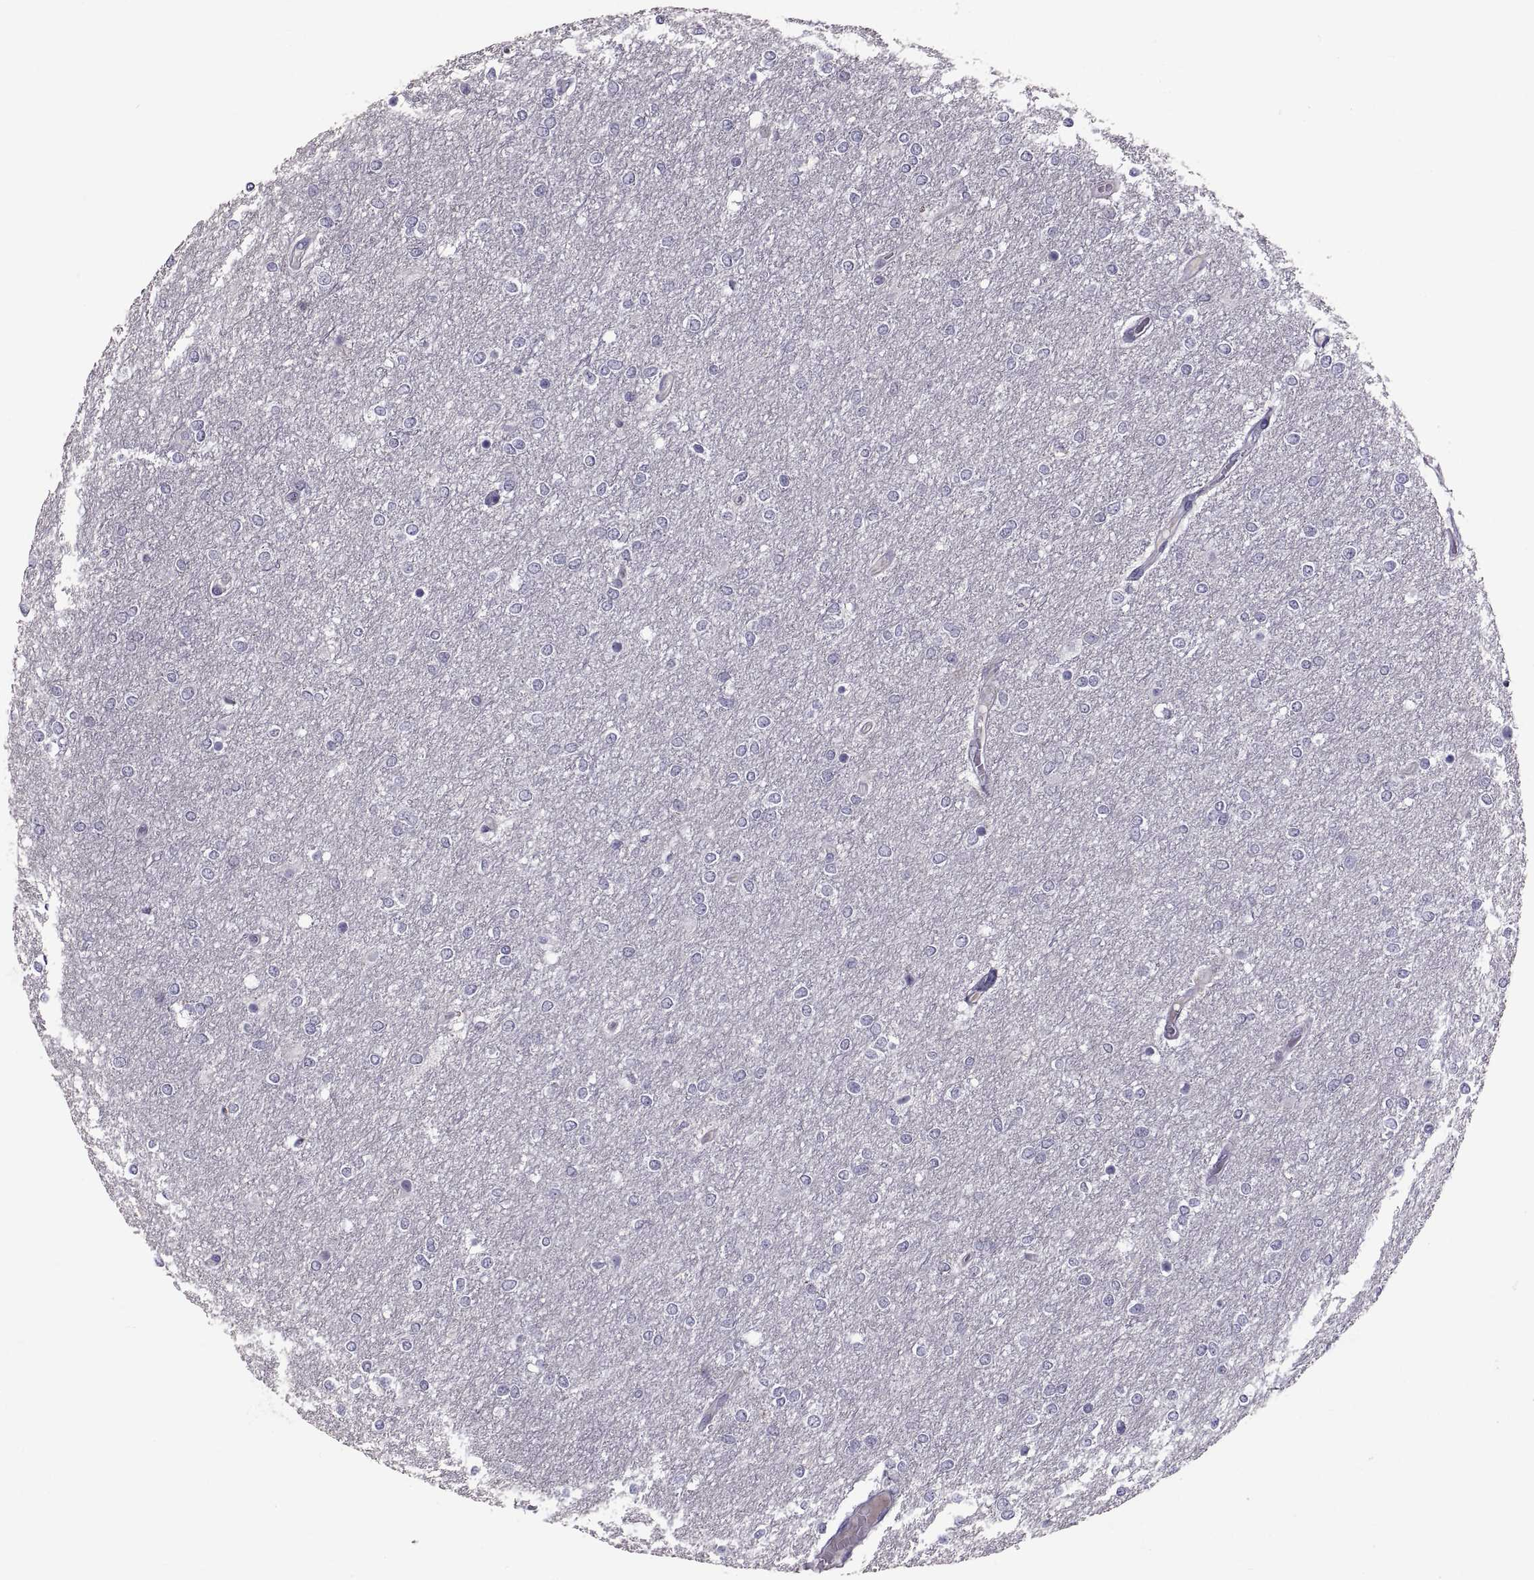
{"staining": {"intensity": "negative", "quantity": "none", "location": "none"}, "tissue": "glioma", "cell_type": "Tumor cells", "image_type": "cancer", "snomed": [{"axis": "morphology", "description": "Glioma, malignant, High grade"}, {"axis": "topography", "description": "Brain"}], "caption": "Malignant glioma (high-grade) stained for a protein using immunohistochemistry (IHC) exhibits no expression tumor cells.", "gene": "PDZRN4", "patient": {"sex": "female", "age": 61}}